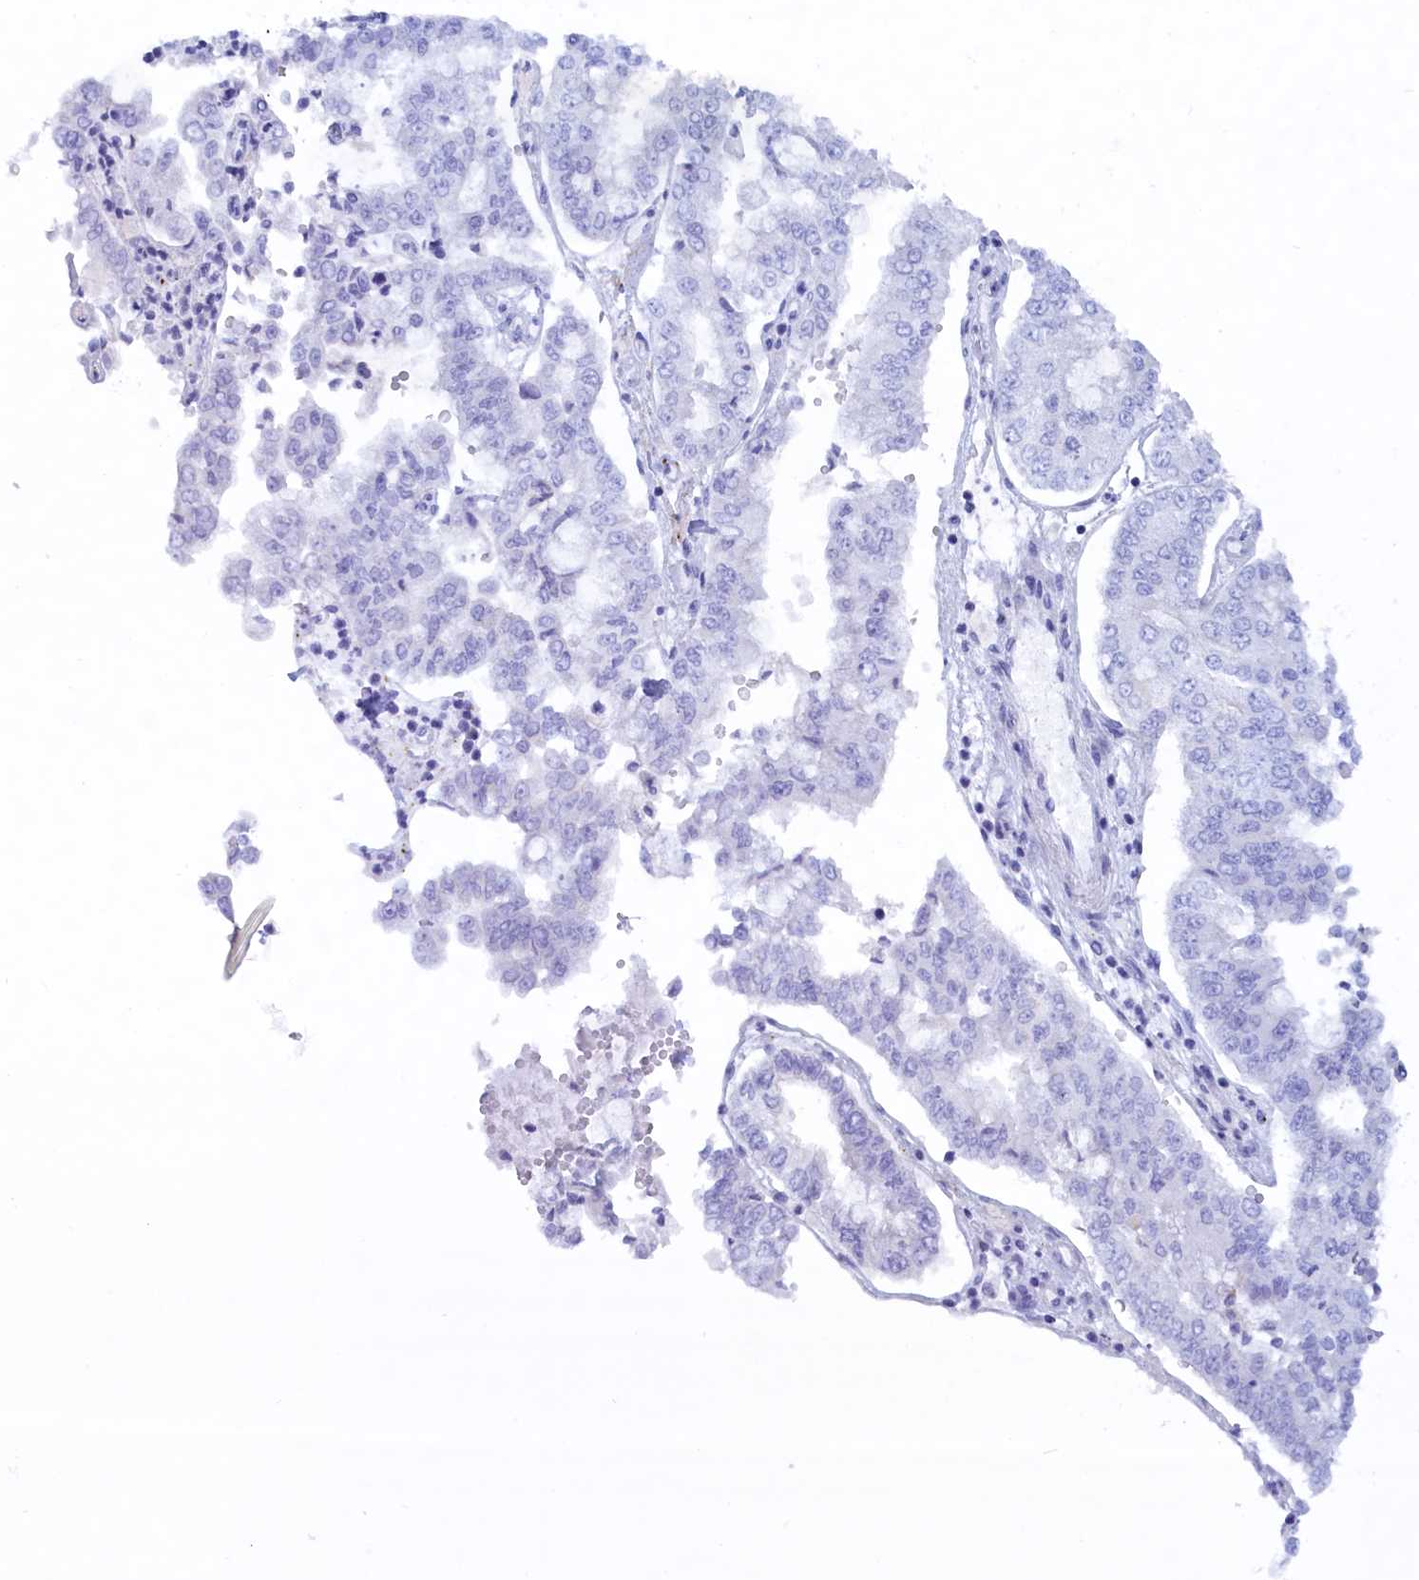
{"staining": {"intensity": "negative", "quantity": "none", "location": "none"}, "tissue": "stomach cancer", "cell_type": "Tumor cells", "image_type": "cancer", "snomed": [{"axis": "morphology", "description": "Adenocarcinoma, NOS"}, {"axis": "topography", "description": "Stomach"}], "caption": "The immunohistochemistry micrograph has no significant expression in tumor cells of stomach cancer (adenocarcinoma) tissue. The staining is performed using DAB (3,3'-diaminobenzidine) brown chromogen with nuclei counter-stained in using hematoxylin.", "gene": "MPV17L2", "patient": {"sex": "male", "age": 76}}